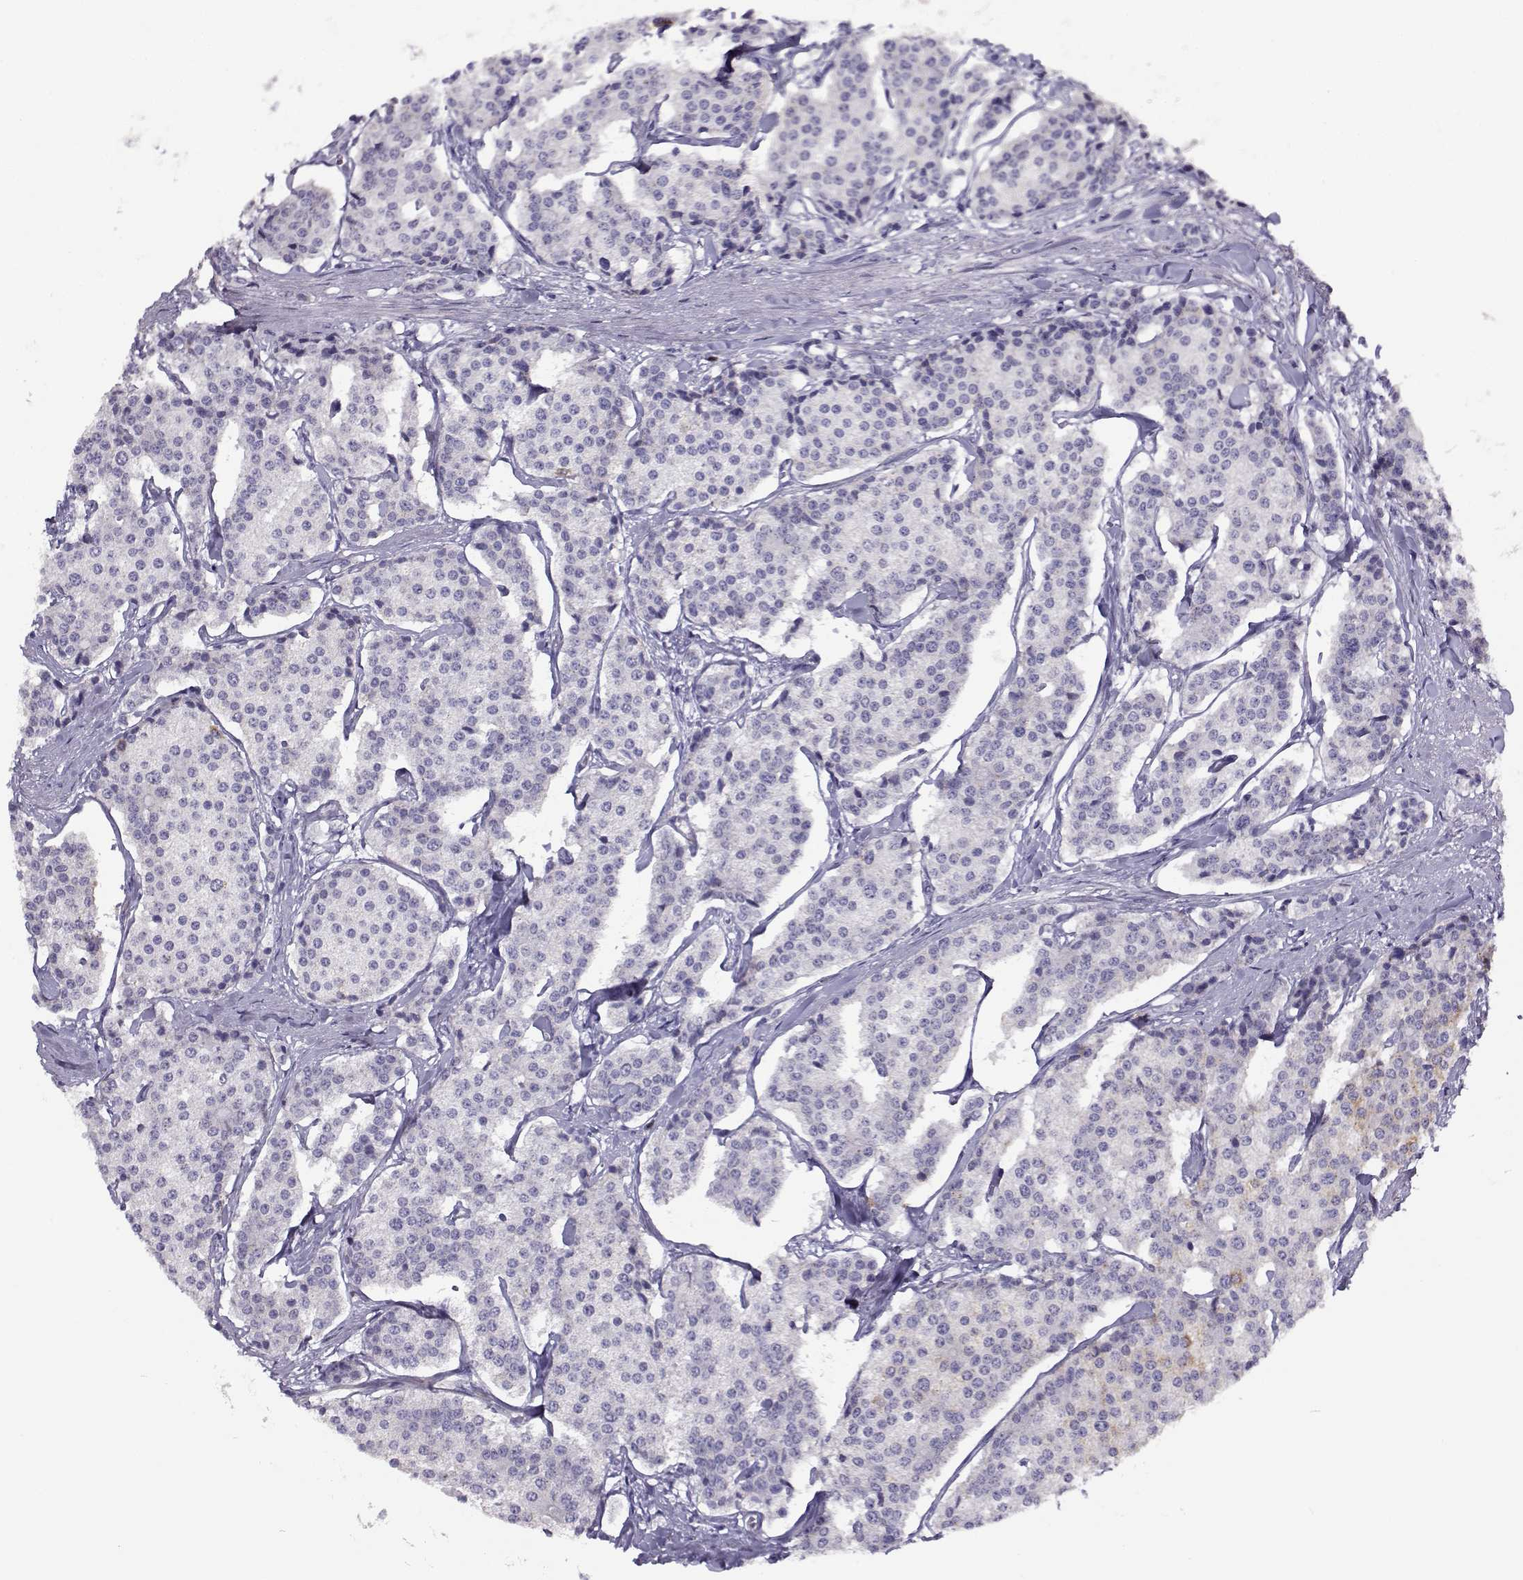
{"staining": {"intensity": "negative", "quantity": "none", "location": "none"}, "tissue": "carcinoid", "cell_type": "Tumor cells", "image_type": "cancer", "snomed": [{"axis": "morphology", "description": "Carcinoid, malignant, NOS"}, {"axis": "topography", "description": "Small intestine"}], "caption": "DAB immunohistochemical staining of carcinoid (malignant) demonstrates no significant positivity in tumor cells.", "gene": "NPW", "patient": {"sex": "female", "age": 65}}